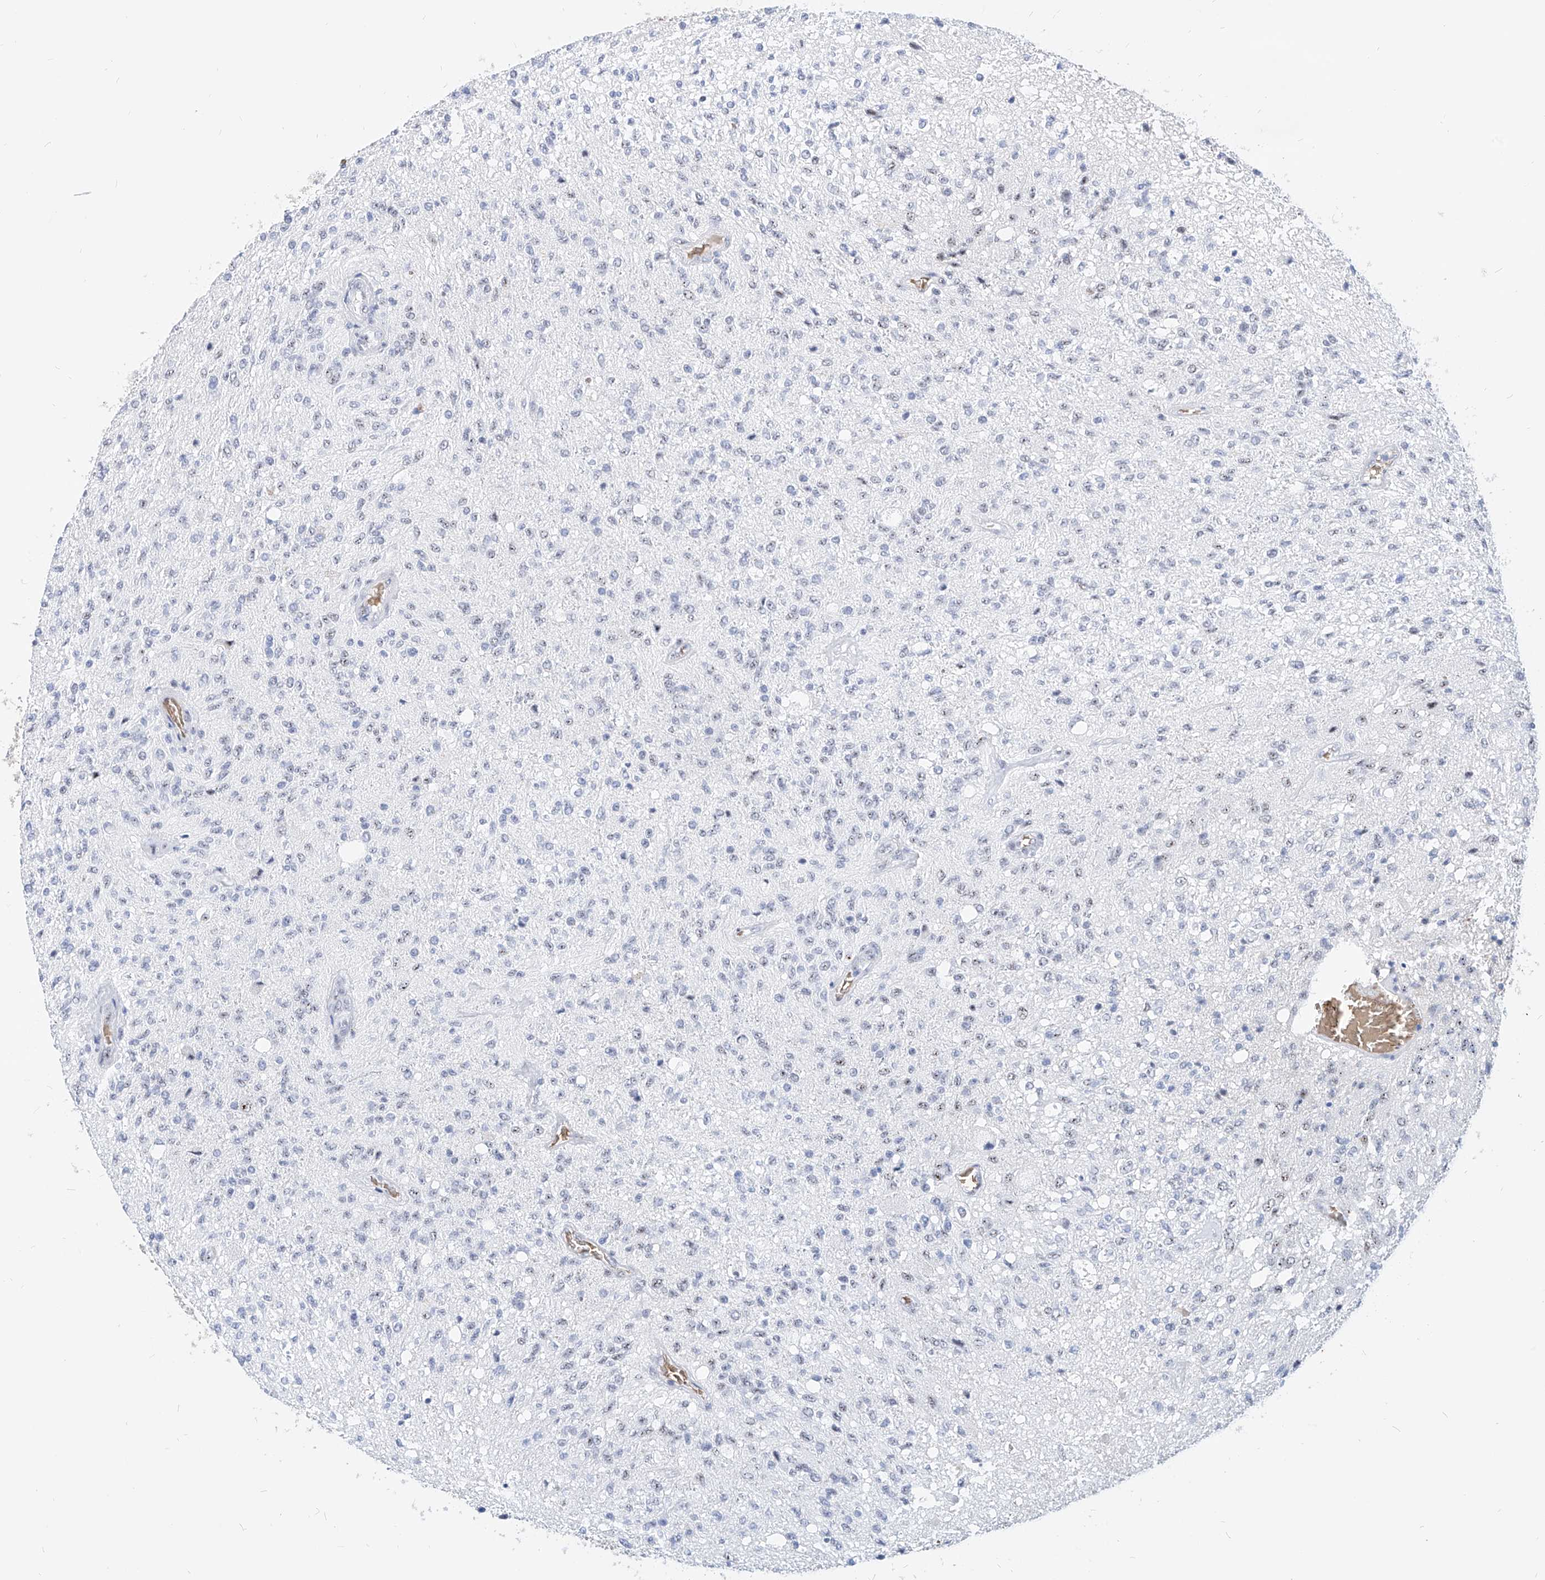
{"staining": {"intensity": "negative", "quantity": "none", "location": "none"}, "tissue": "glioma", "cell_type": "Tumor cells", "image_type": "cancer", "snomed": [{"axis": "morphology", "description": "Normal tissue, NOS"}, {"axis": "morphology", "description": "Glioma, malignant, High grade"}, {"axis": "topography", "description": "Cerebral cortex"}], "caption": "Tumor cells are negative for brown protein staining in malignant glioma (high-grade).", "gene": "ZFP42", "patient": {"sex": "male", "age": 77}}